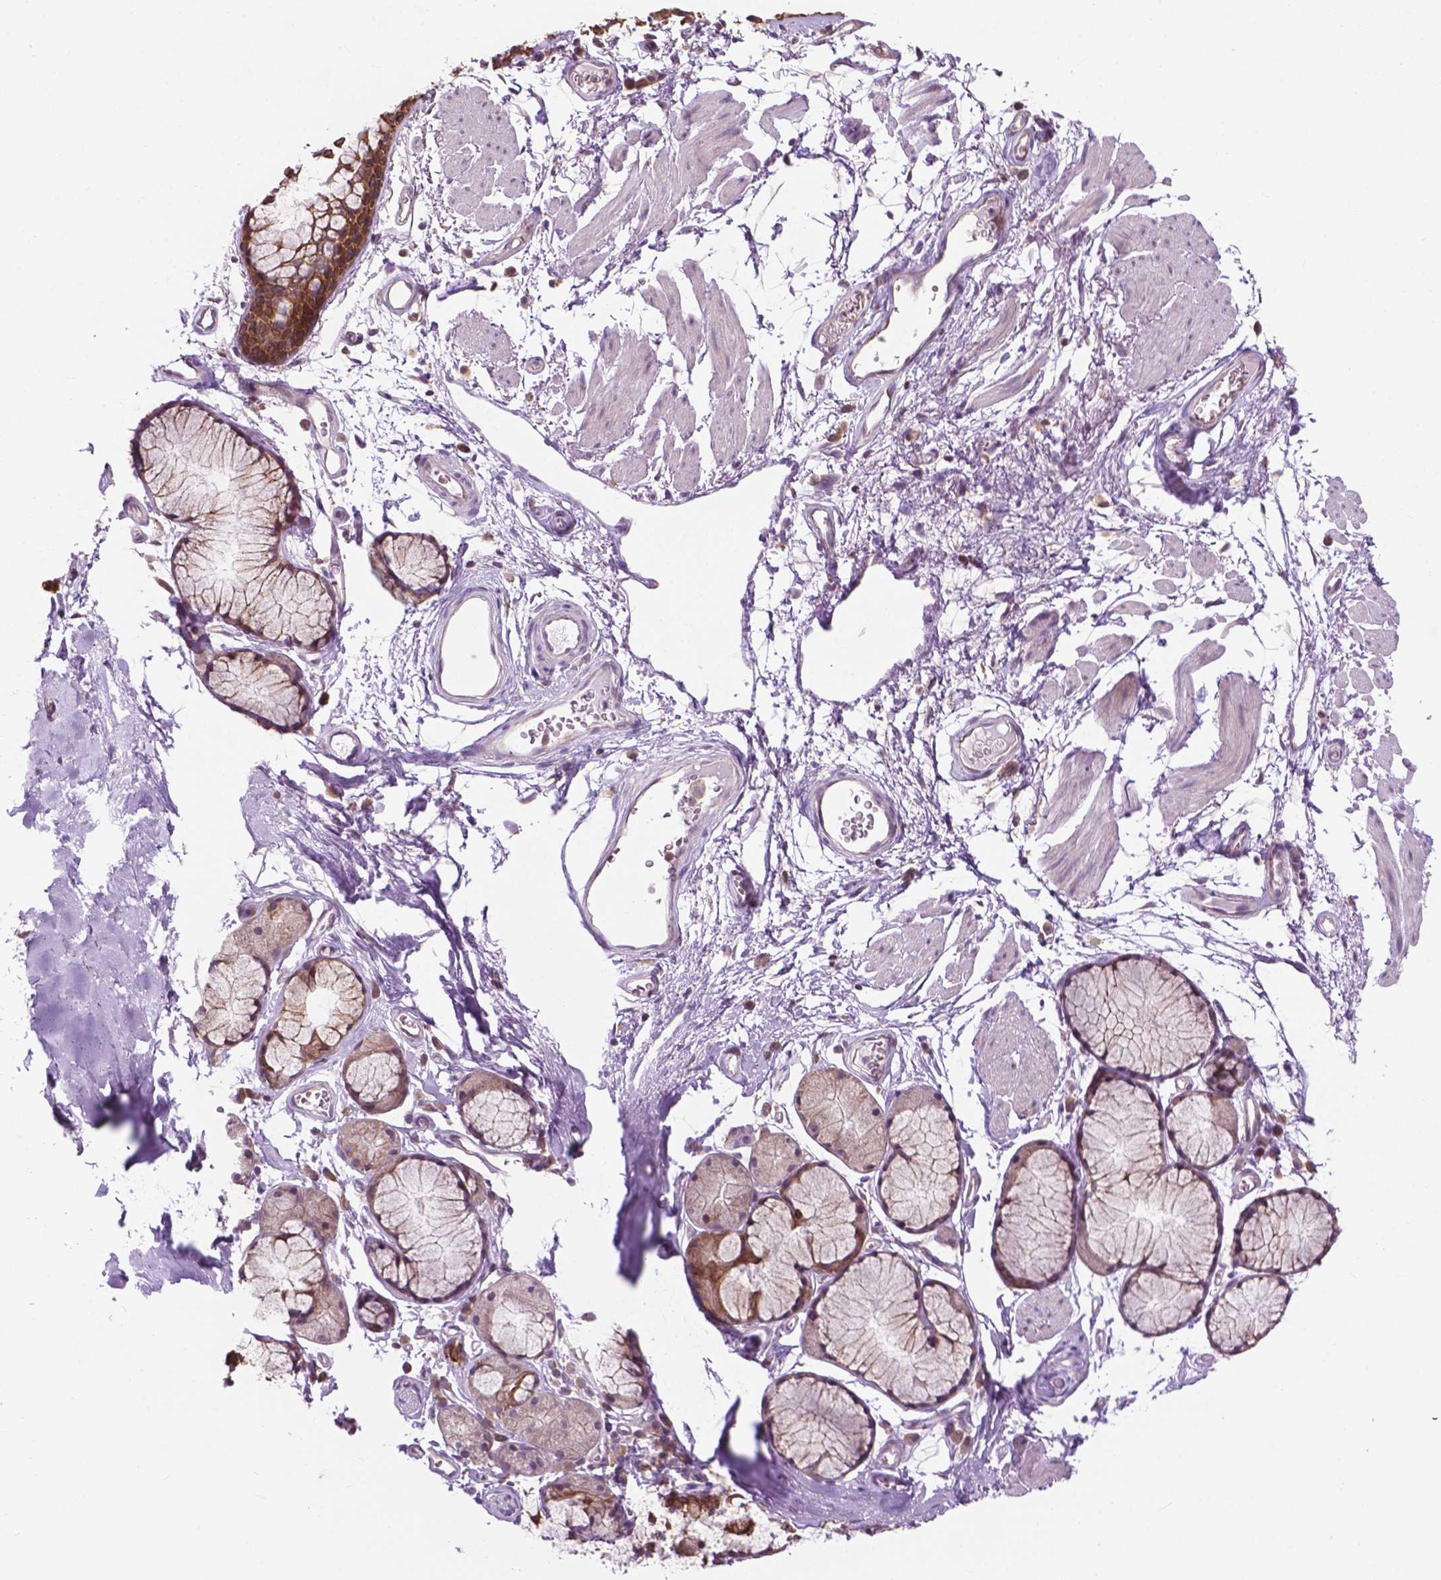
{"staining": {"intensity": "negative", "quantity": "none", "location": "none"}, "tissue": "adipose tissue", "cell_type": "Adipocytes", "image_type": "normal", "snomed": [{"axis": "morphology", "description": "Normal tissue, NOS"}, {"axis": "topography", "description": "Cartilage tissue"}, {"axis": "topography", "description": "Bronchus"}], "caption": "This image is of unremarkable adipose tissue stained with immunohistochemistry to label a protein in brown with the nuclei are counter-stained blue. There is no staining in adipocytes. The staining was performed using DAB to visualize the protein expression in brown, while the nuclei were stained in blue with hematoxylin (Magnification: 20x).", "gene": "MZT1", "patient": {"sex": "female", "age": 79}}